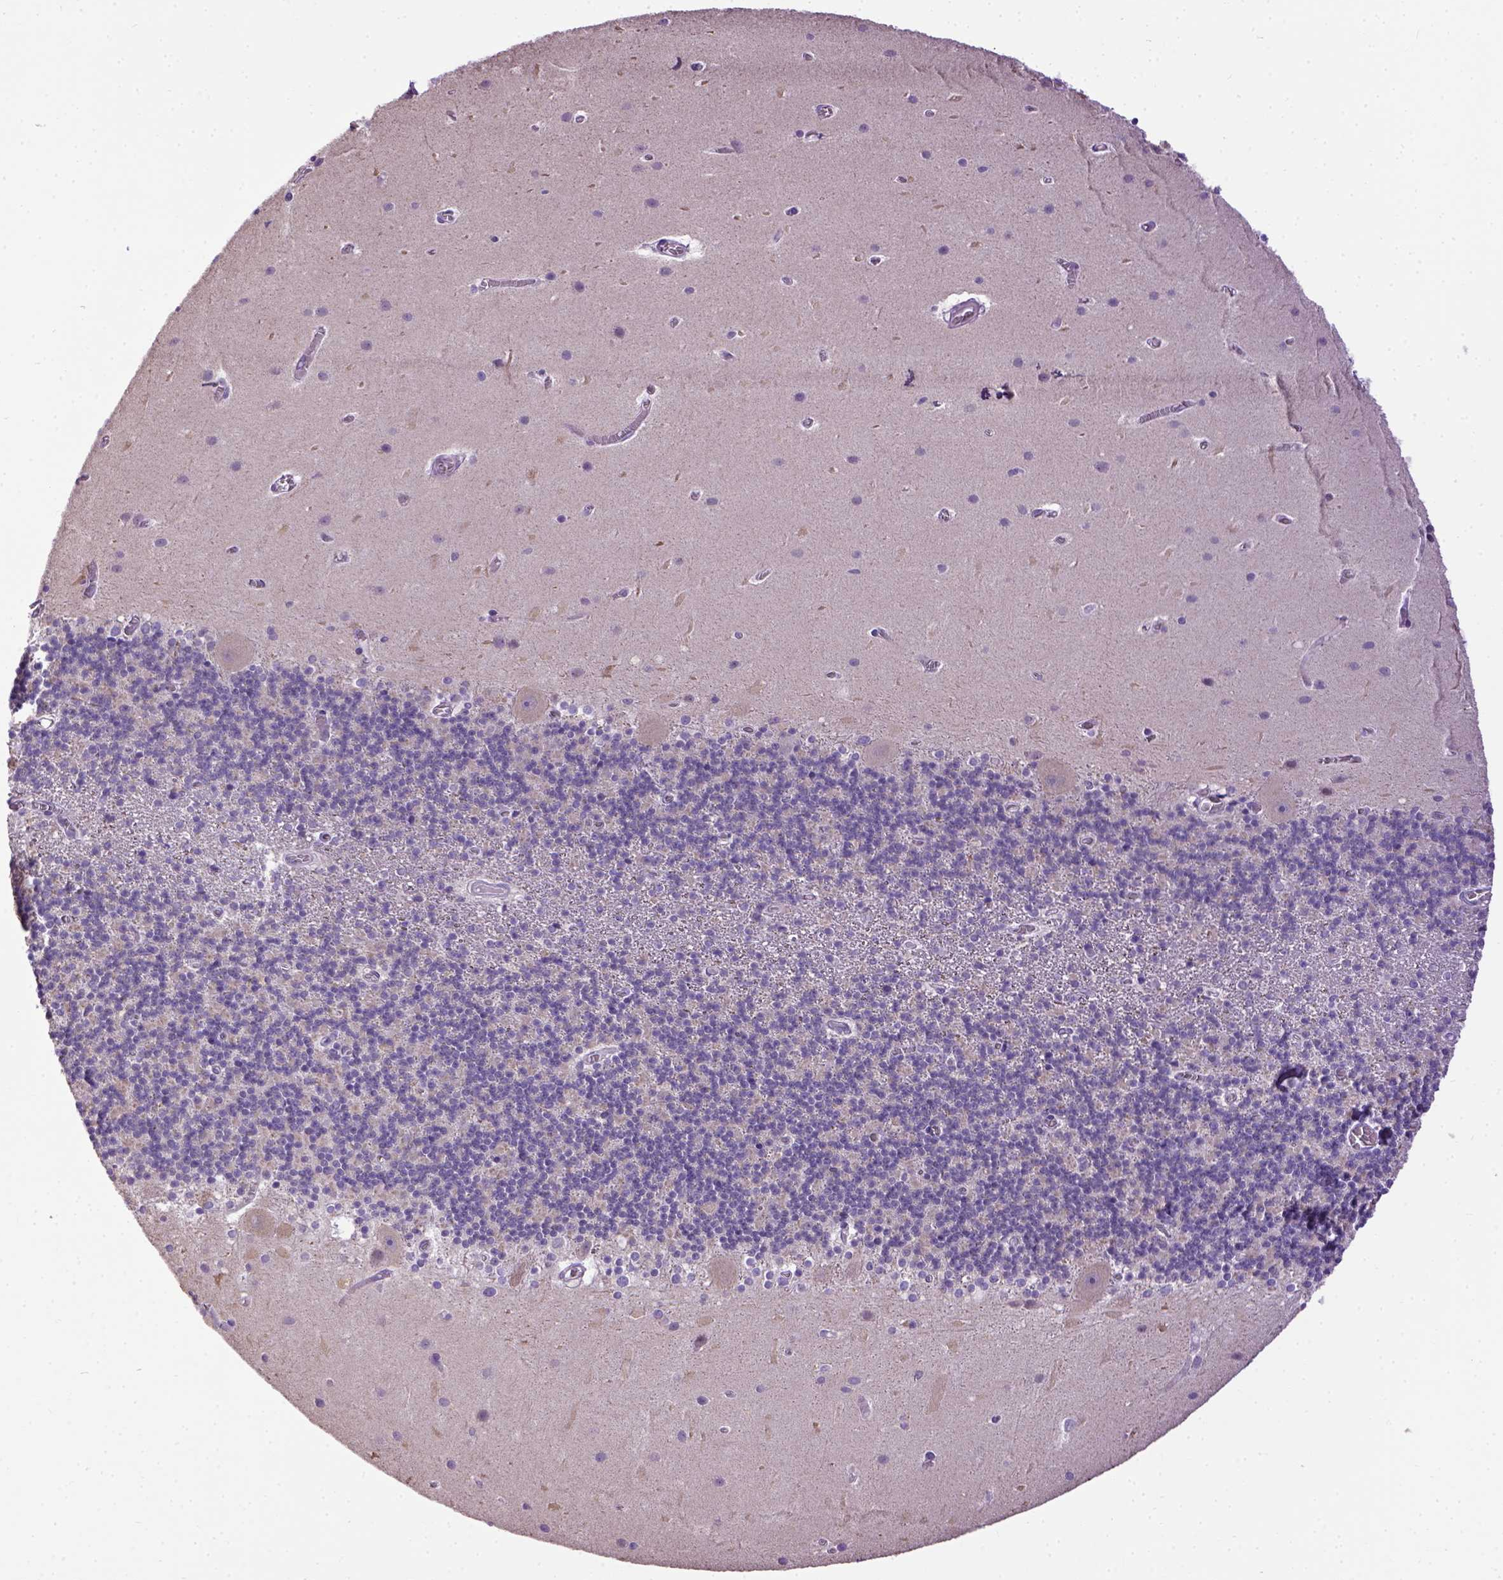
{"staining": {"intensity": "negative", "quantity": "none", "location": "none"}, "tissue": "cerebellum", "cell_type": "Cells in granular layer", "image_type": "normal", "snomed": [{"axis": "morphology", "description": "Normal tissue, NOS"}, {"axis": "topography", "description": "Cerebellum"}], "caption": "IHC histopathology image of unremarkable cerebellum: human cerebellum stained with DAB shows no significant protein positivity in cells in granular layer.", "gene": "CDH1", "patient": {"sex": "male", "age": 70}}